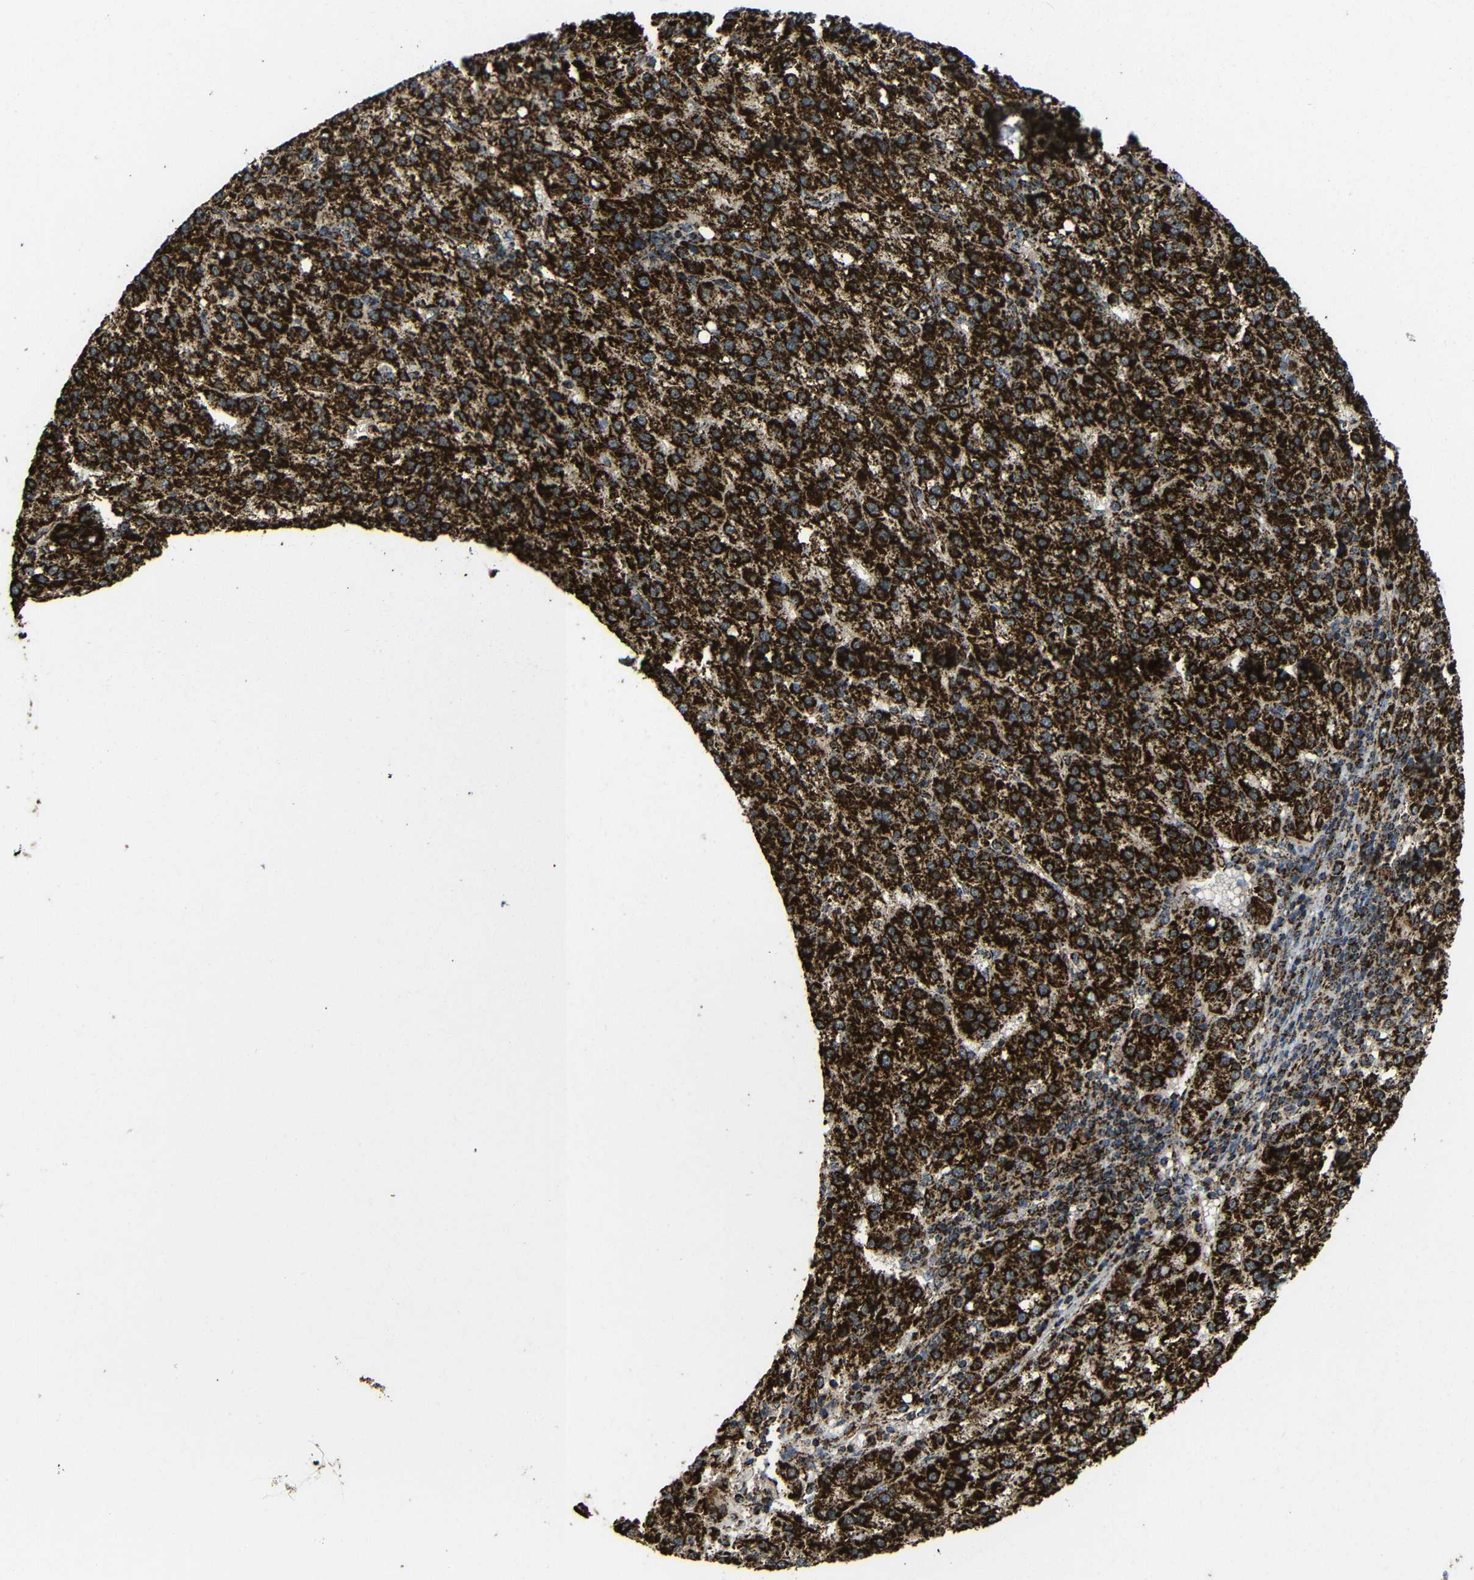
{"staining": {"intensity": "strong", "quantity": ">75%", "location": "cytoplasmic/membranous"}, "tissue": "liver cancer", "cell_type": "Tumor cells", "image_type": "cancer", "snomed": [{"axis": "morphology", "description": "Carcinoma, Hepatocellular, NOS"}, {"axis": "topography", "description": "Liver"}], "caption": "A brown stain labels strong cytoplasmic/membranous staining of a protein in liver cancer tumor cells.", "gene": "ATP5F1A", "patient": {"sex": "female", "age": 58}}